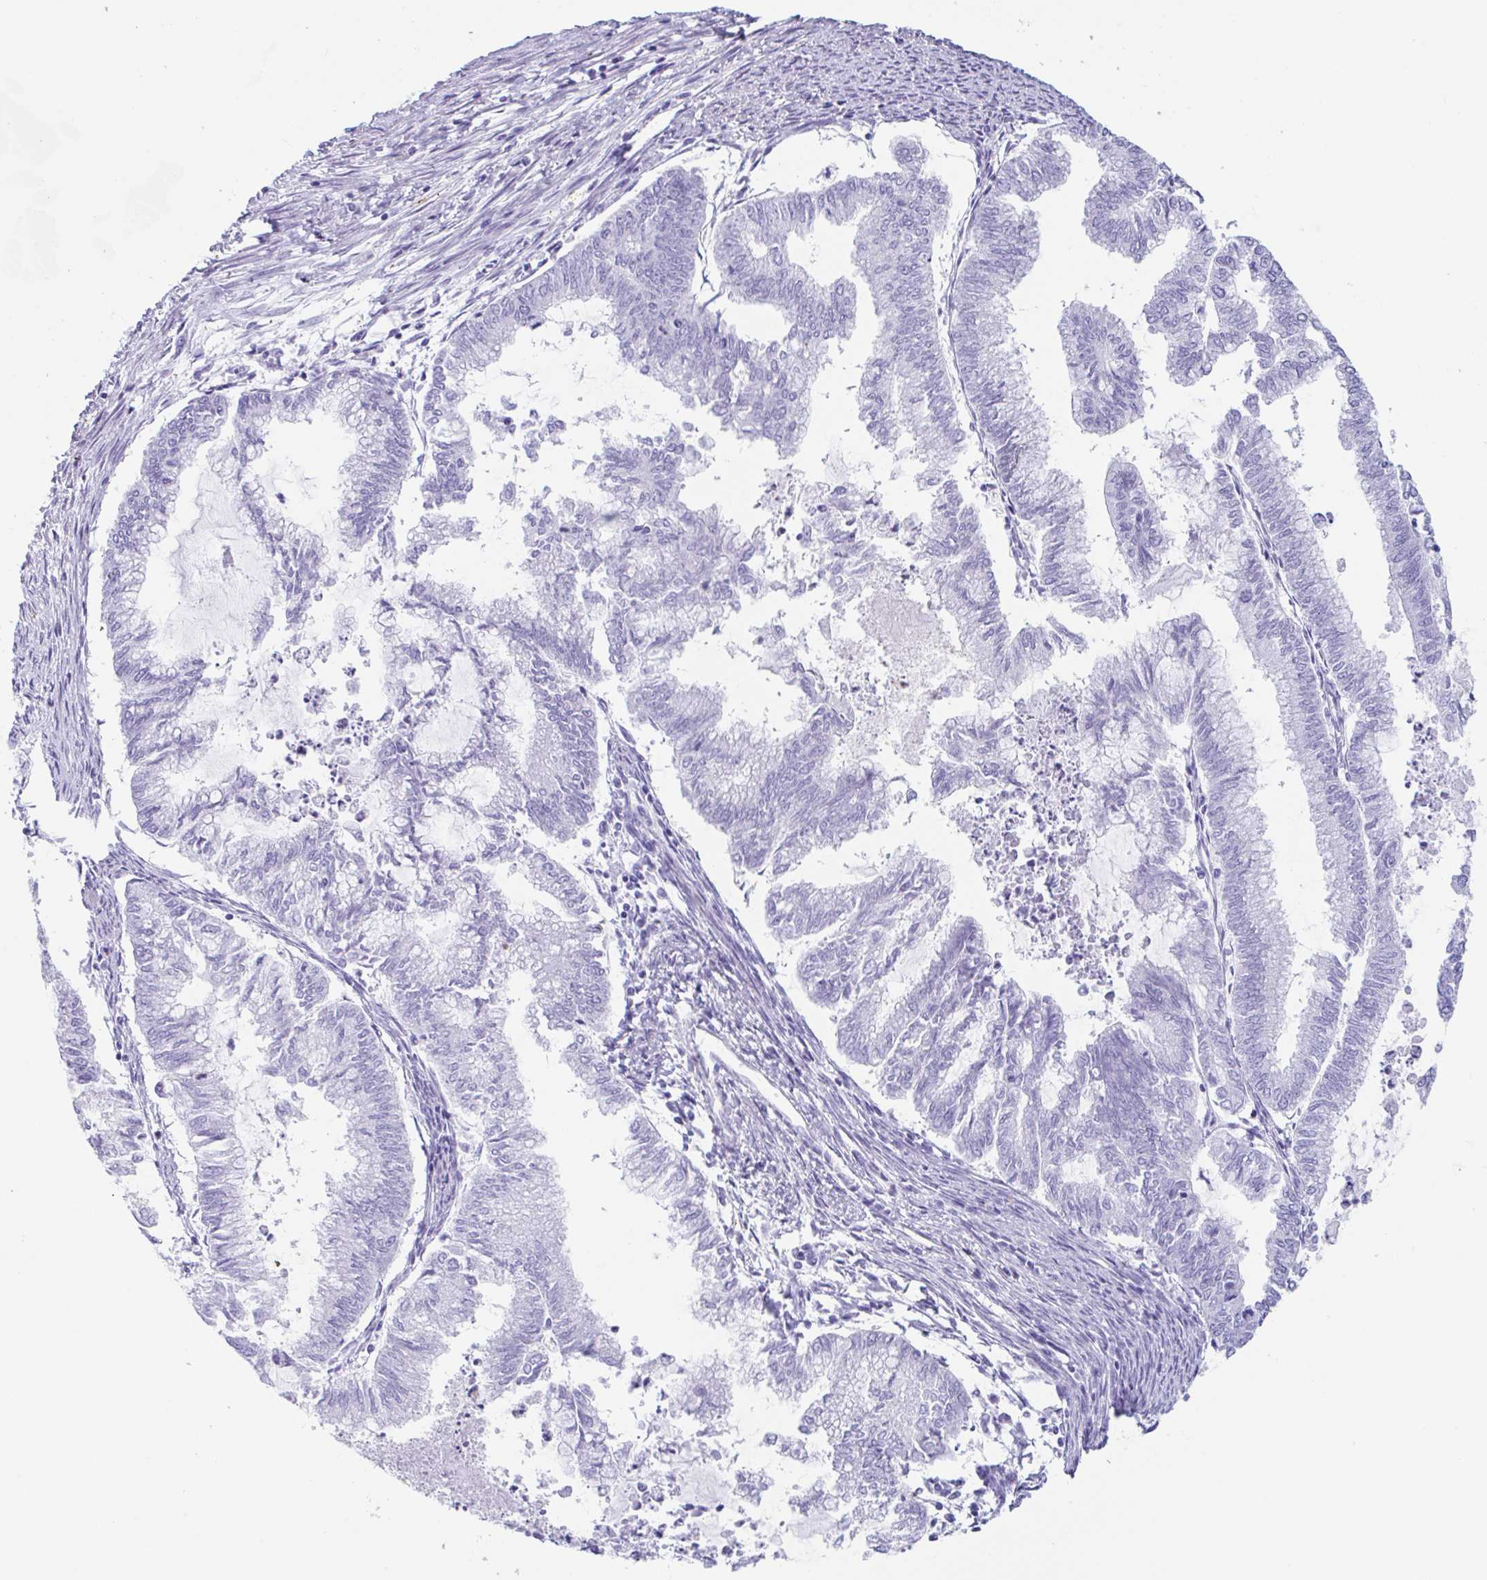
{"staining": {"intensity": "negative", "quantity": "none", "location": "none"}, "tissue": "endometrial cancer", "cell_type": "Tumor cells", "image_type": "cancer", "snomed": [{"axis": "morphology", "description": "Adenocarcinoma, NOS"}, {"axis": "topography", "description": "Endometrium"}], "caption": "Immunohistochemistry of endometrial adenocarcinoma displays no positivity in tumor cells.", "gene": "TAS2R41", "patient": {"sex": "female", "age": 79}}